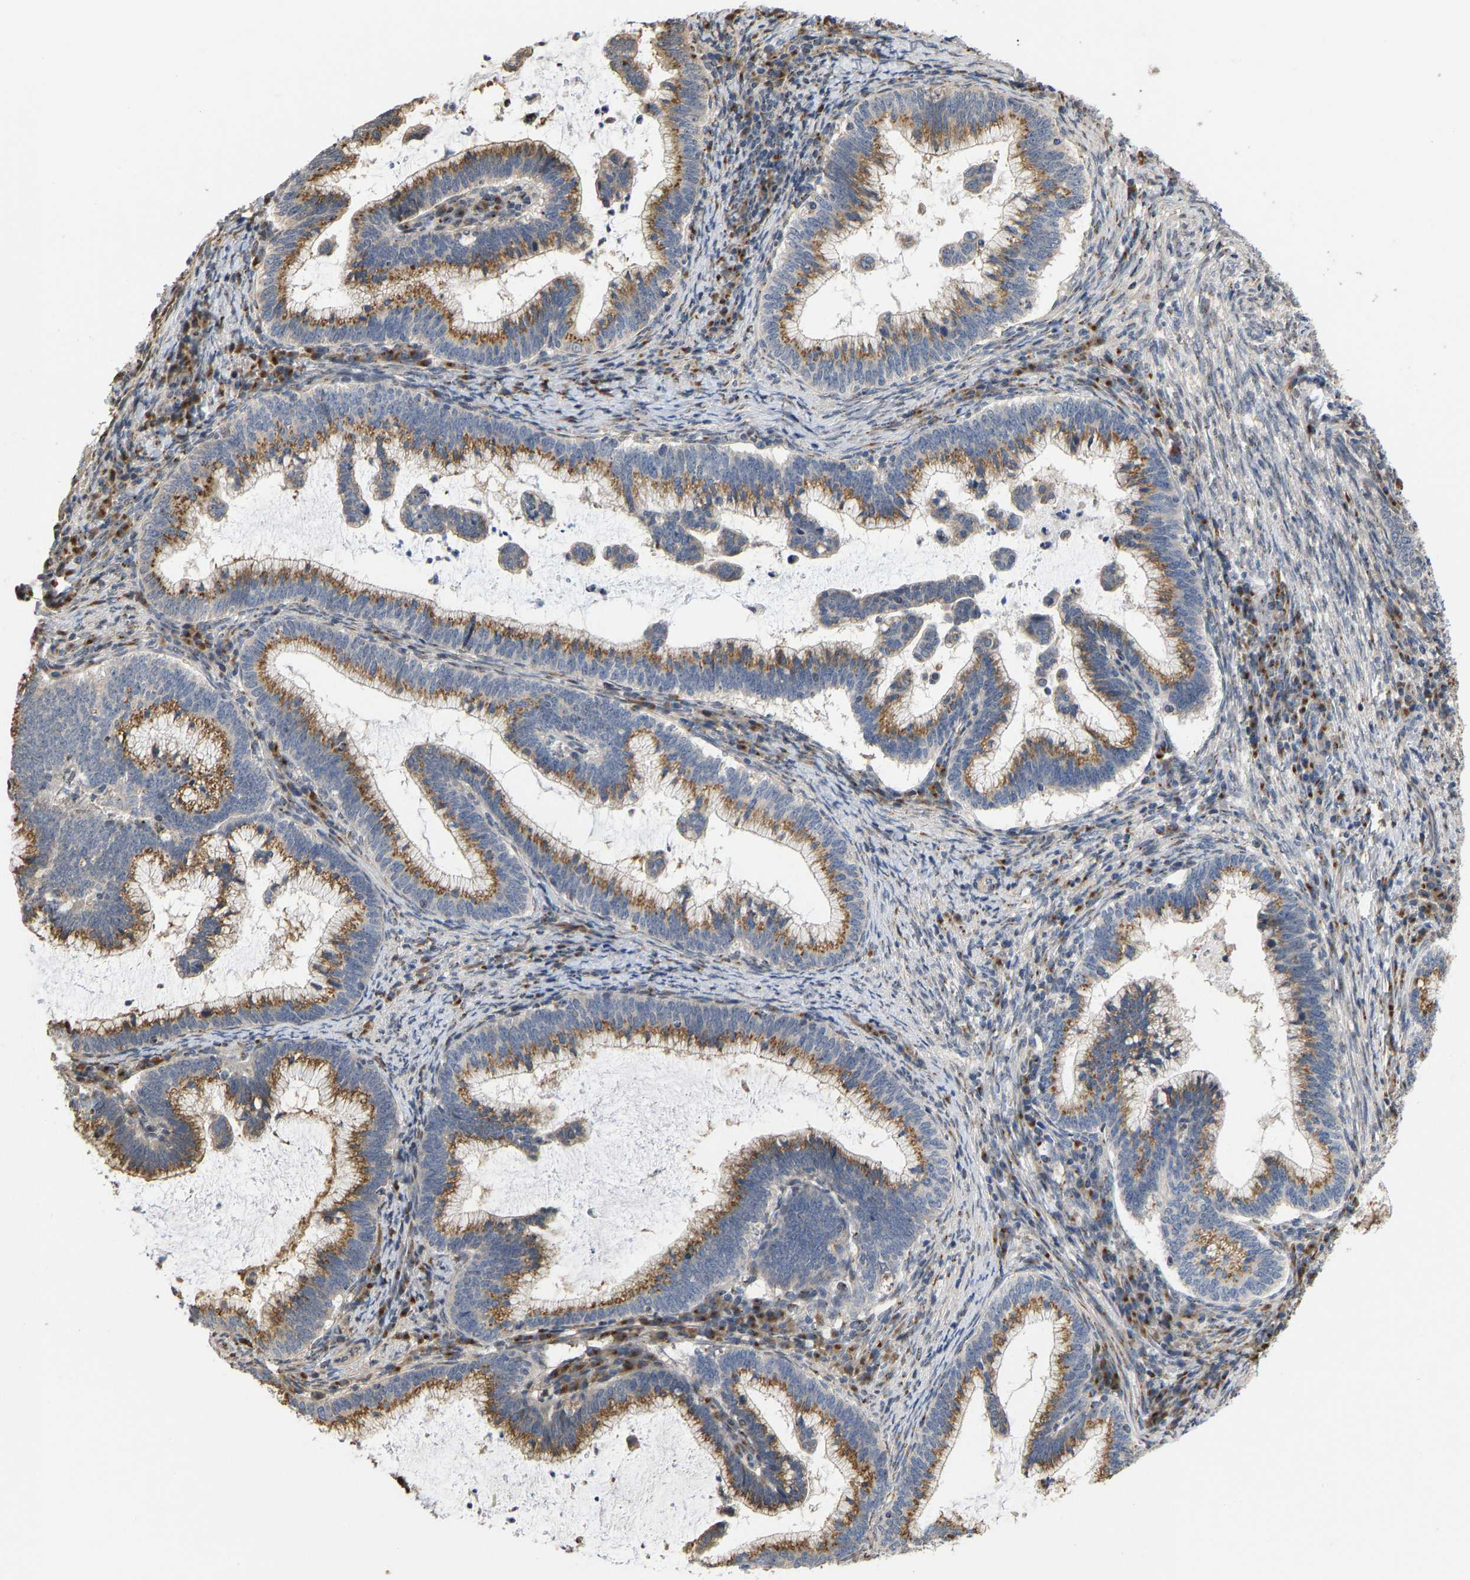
{"staining": {"intensity": "moderate", "quantity": ">75%", "location": "cytoplasmic/membranous"}, "tissue": "cervical cancer", "cell_type": "Tumor cells", "image_type": "cancer", "snomed": [{"axis": "morphology", "description": "Adenocarcinoma, NOS"}, {"axis": "topography", "description": "Cervix"}], "caption": "Immunohistochemical staining of cervical cancer (adenocarcinoma) exhibits moderate cytoplasmic/membranous protein positivity in about >75% of tumor cells.", "gene": "YIPF4", "patient": {"sex": "female", "age": 36}}